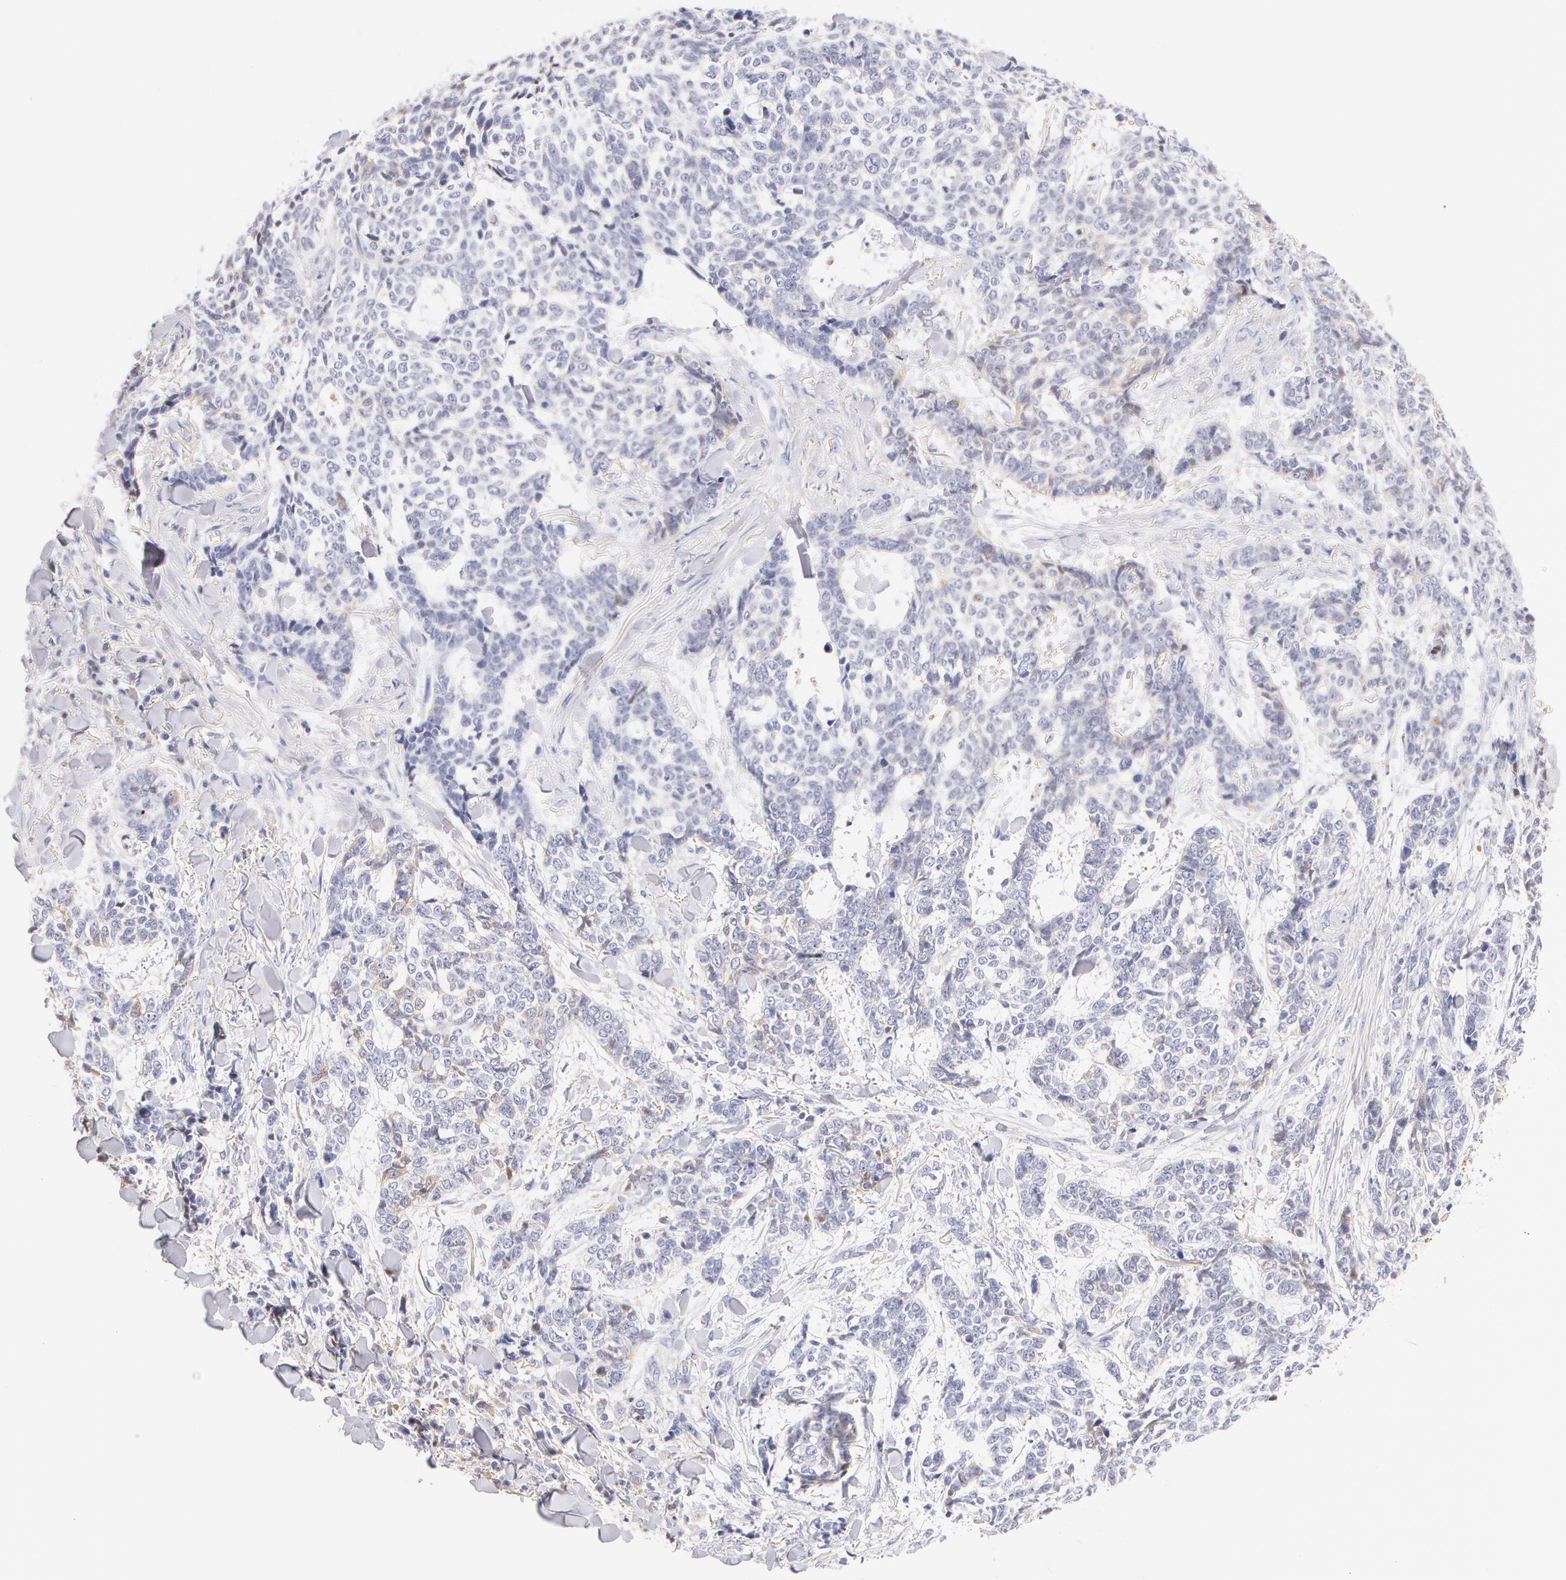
{"staining": {"intensity": "negative", "quantity": "none", "location": "none"}, "tissue": "skin cancer", "cell_type": "Tumor cells", "image_type": "cancer", "snomed": [{"axis": "morphology", "description": "Basal cell carcinoma"}, {"axis": "topography", "description": "Skin"}], "caption": "Human skin basal cell carcinoma stained for a protein using IHC displays no positivity in tumor cells.", "gene": "AHSG", "patient": {"sex": "female", "age": 89}}